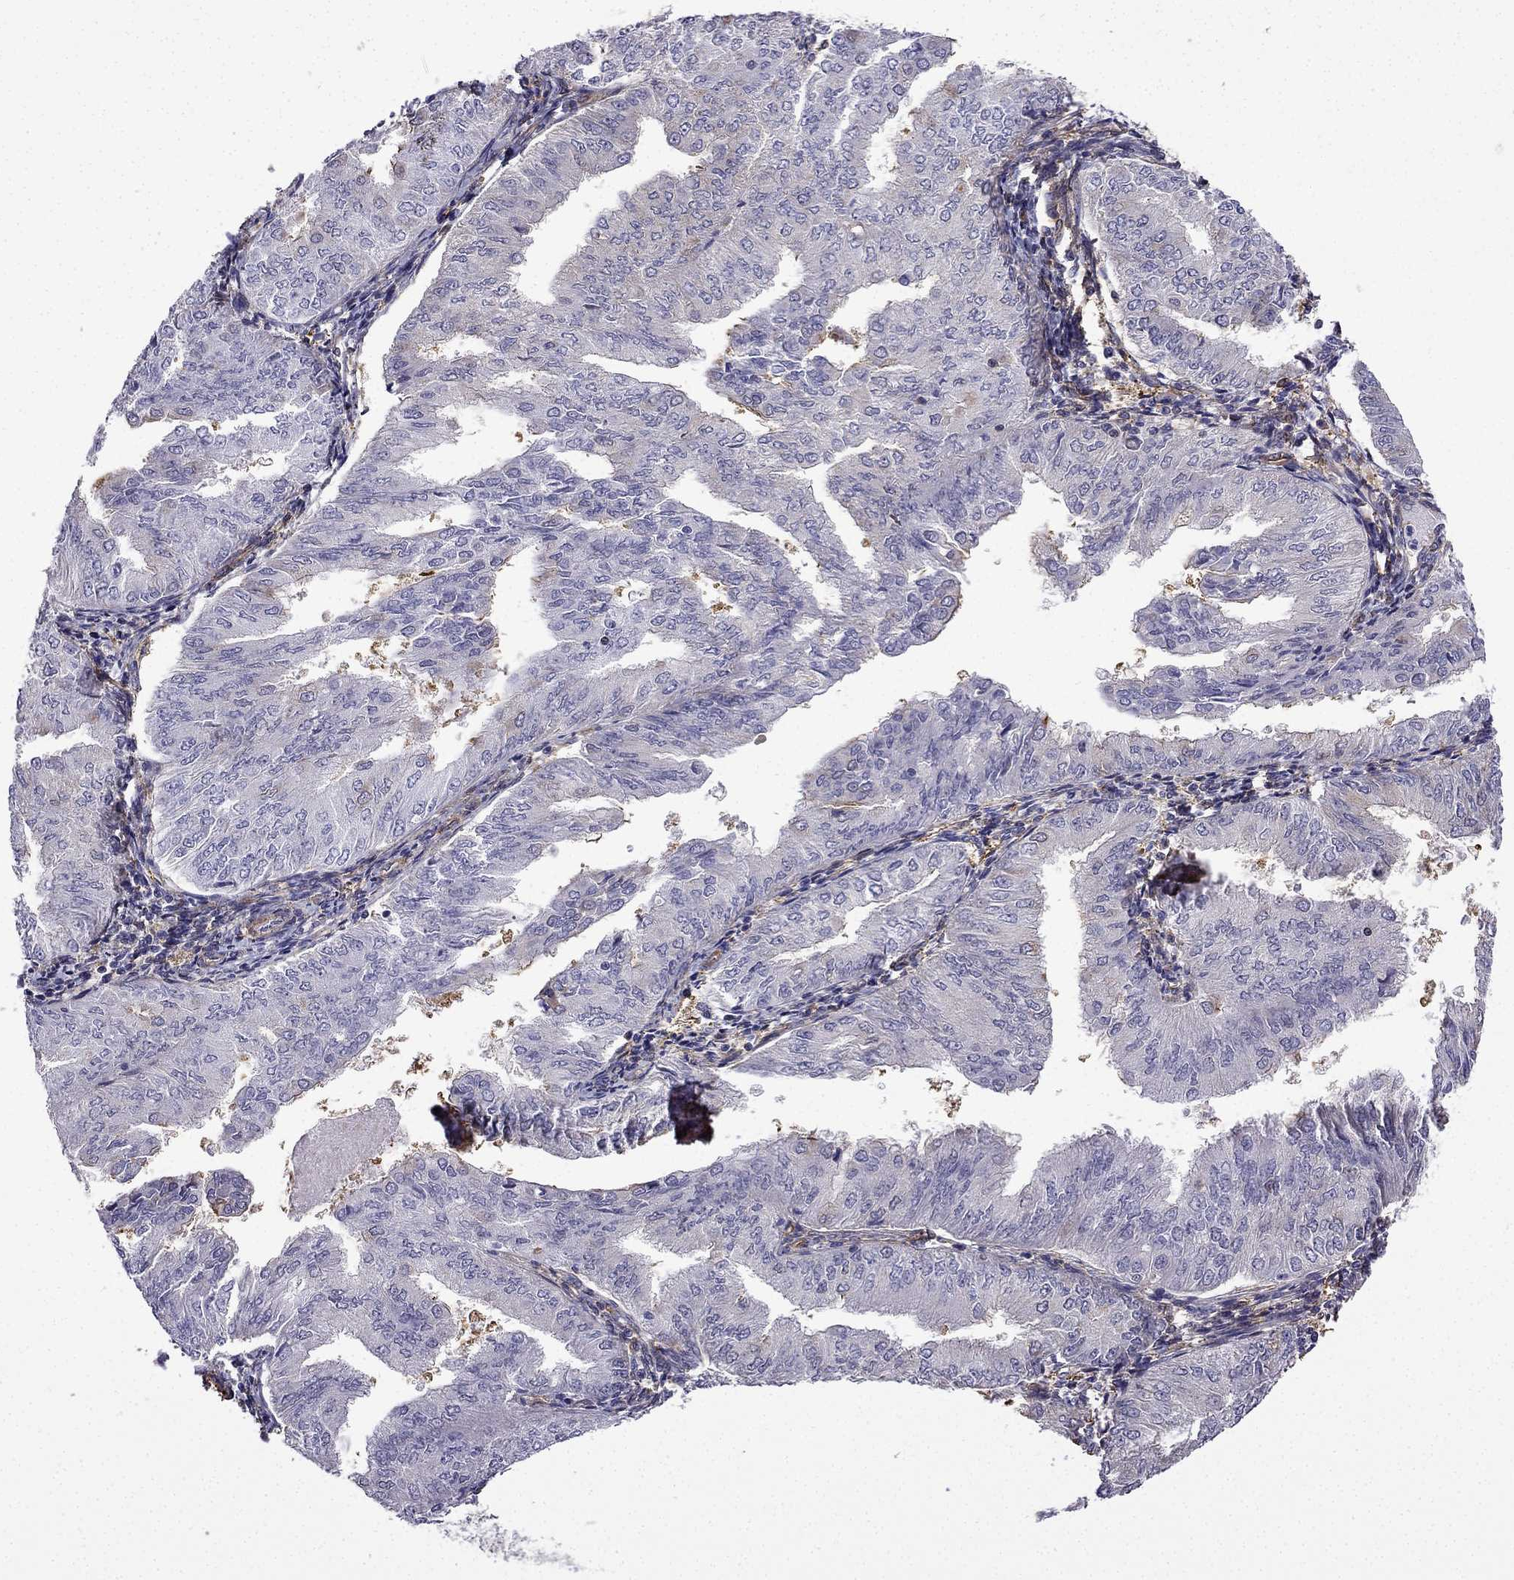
{"staining": {"intensity": "negative", "quantity": "none", "location": "none"}, "tissue": "endometrial cancer", "cell_type": "Tumor cells", "image_type": "cancer", "snomed": [{"axis": "morphology", "description": "Adenocarcinoma, NOS"}, {"axis": "topography", "description": "Endometrium"}], "caption": "IHC of human endometrial cancer (adenocarcinoma) exhibits no positivity in tumor cells. (Immunohistochemistry (ihc), brightfield microscopy, high magnification).", "gene": "MAP4", "patient": {"sex": "female", "age": 53}}